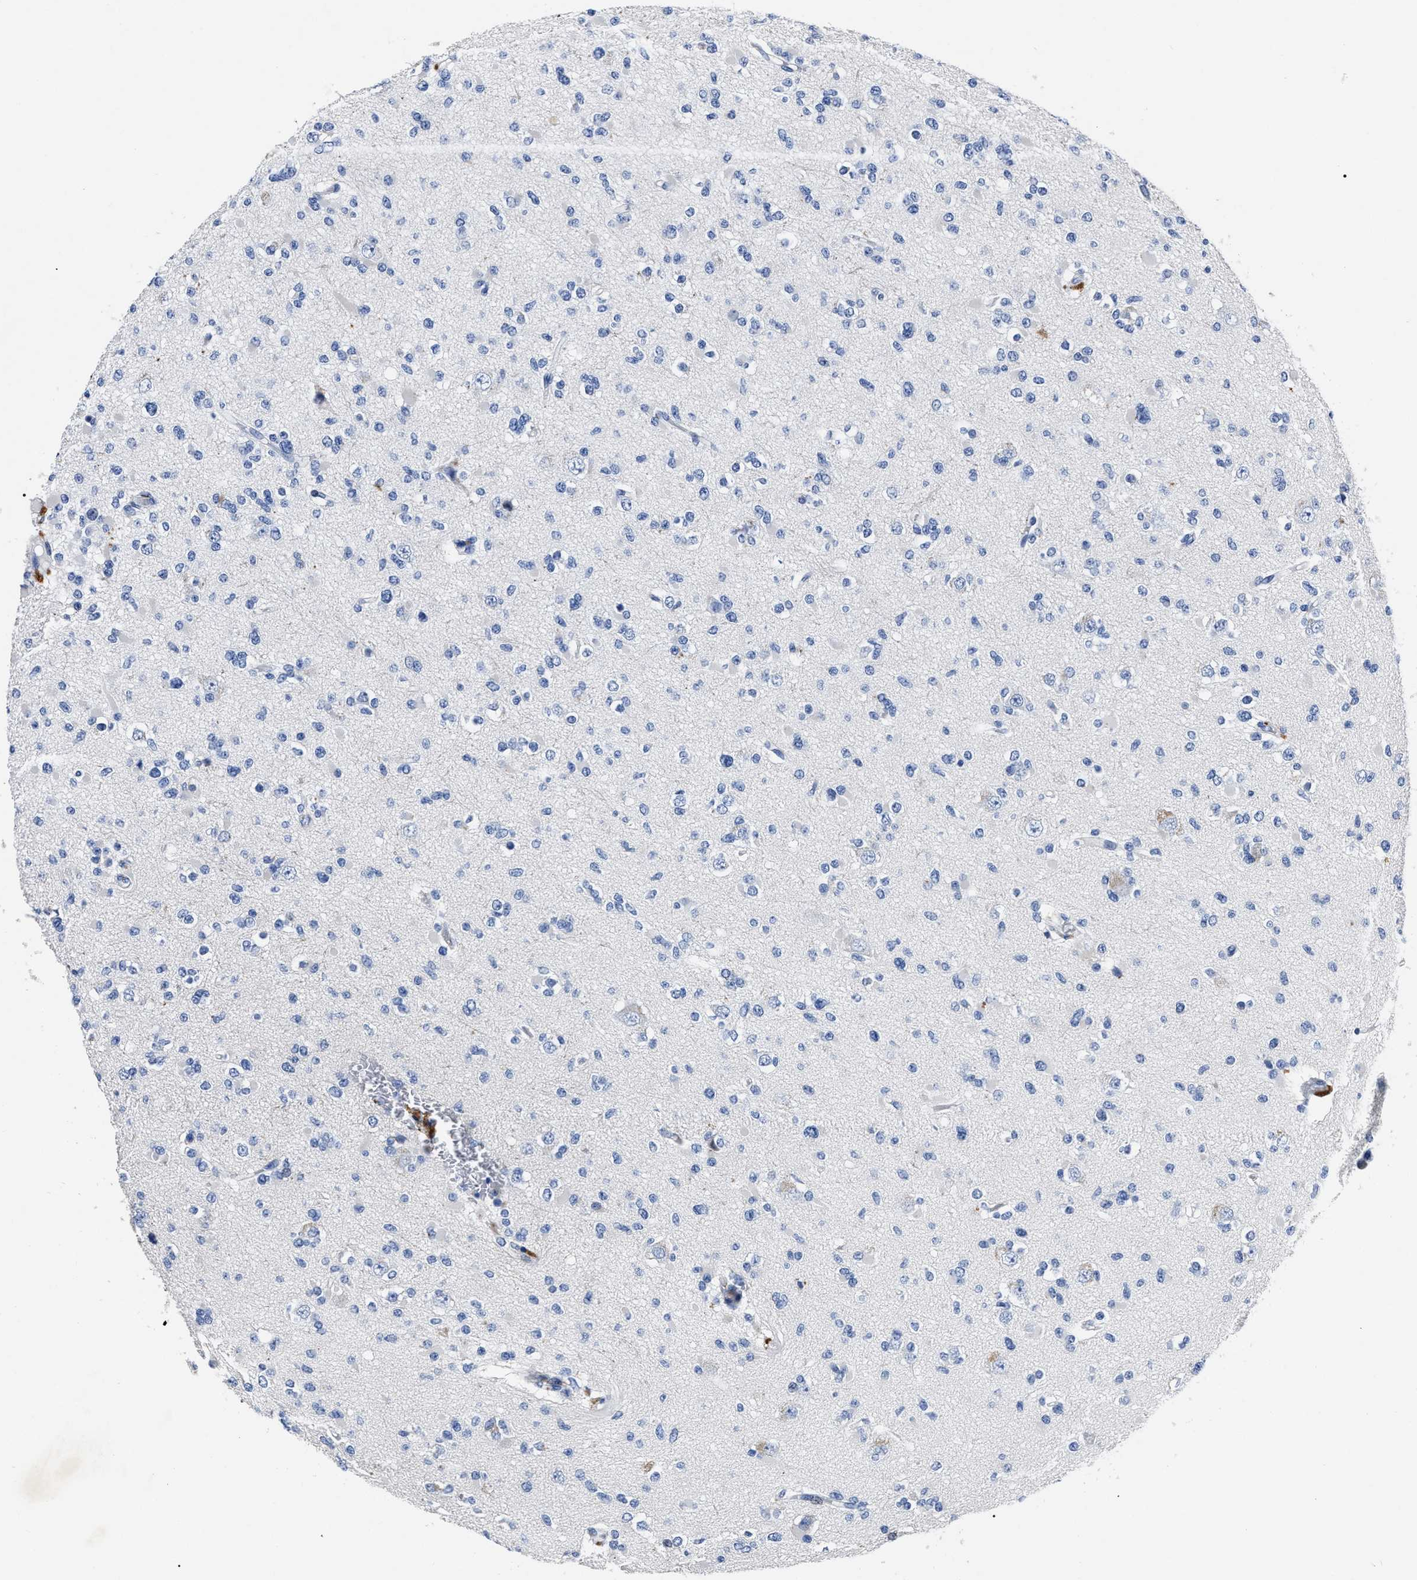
{"staining": {"intensity": "negative", "quantity": "none", "location": "none"}, "tissue": "glioma", "cell_type": "Tumor cells", "image_type": "cancer", "snomed": [{"axis": "morphology", "description": "Glioma, malignant, Low grade"}, {"axis": "topography", "description": "Brain"}], "caption": "Tumor cells are negative for protein expression in human low-grade glioma (malignant).", "gene": "OR10G3", "patient": {"sex": "female", "age": 22}}